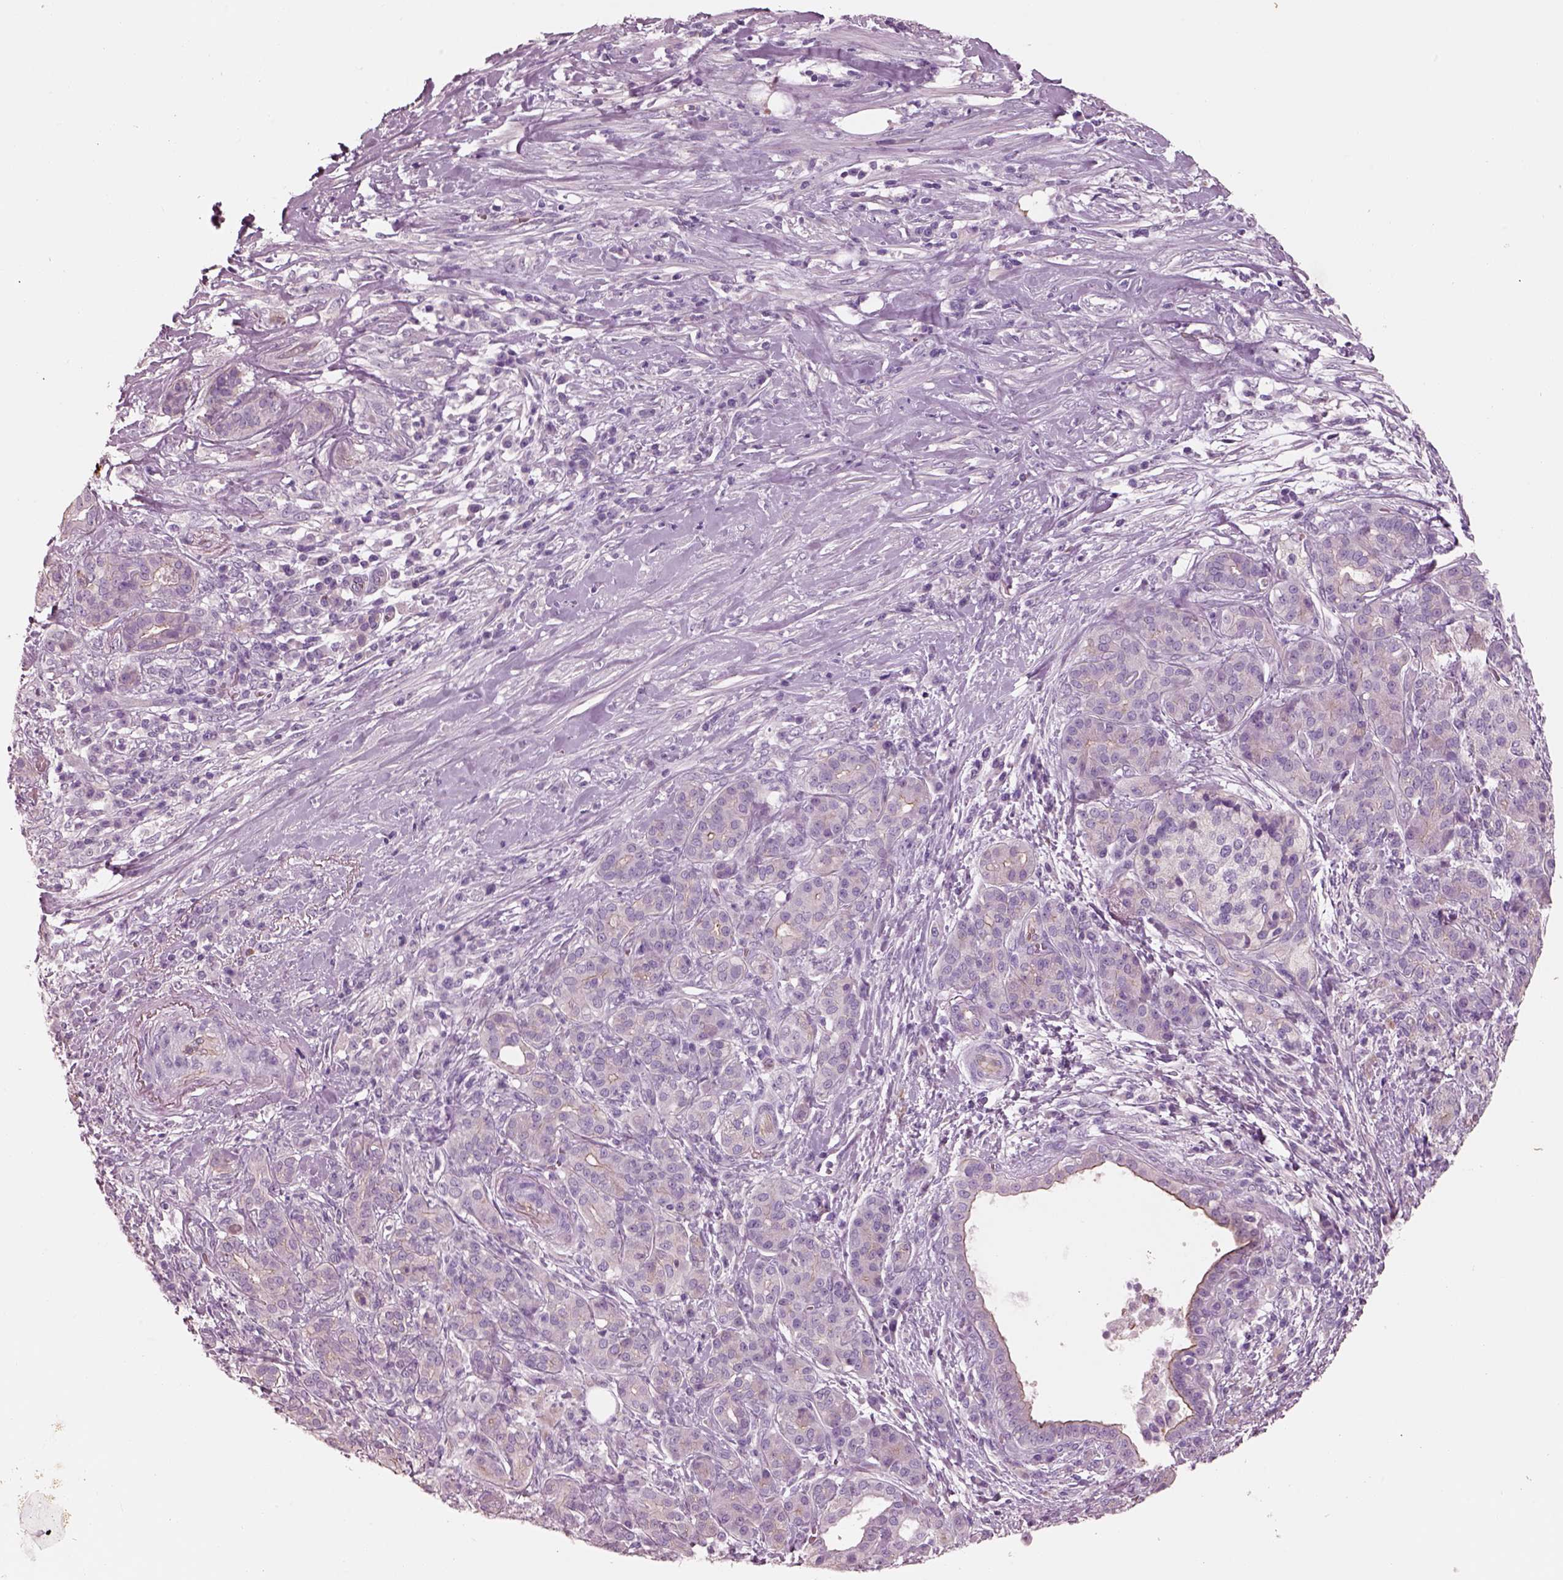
{"staining": {"intensity": "negative", "quantity": "none", "location": "none"}, "tissue": "pancreatic cancer", "cell_type": "Tumor cells", "image_type": "cancer", "snomed": [{"axis": "morphology", "description": "Normal tissue, NOS"}, {"axis": "morphology", "description": "Inflammation, NOS"}, {"axis": "morphology", "description": "Adenocarcinoma, NOS"}, {"axis": "topography", "description": "Pancreas"}], "caption": "The histopathology image reveals no staining of tumor cells in pancreatic adenocarcinoma.", "gene": "IGLL1", "patient": {"sex": "male", "age": 57}}